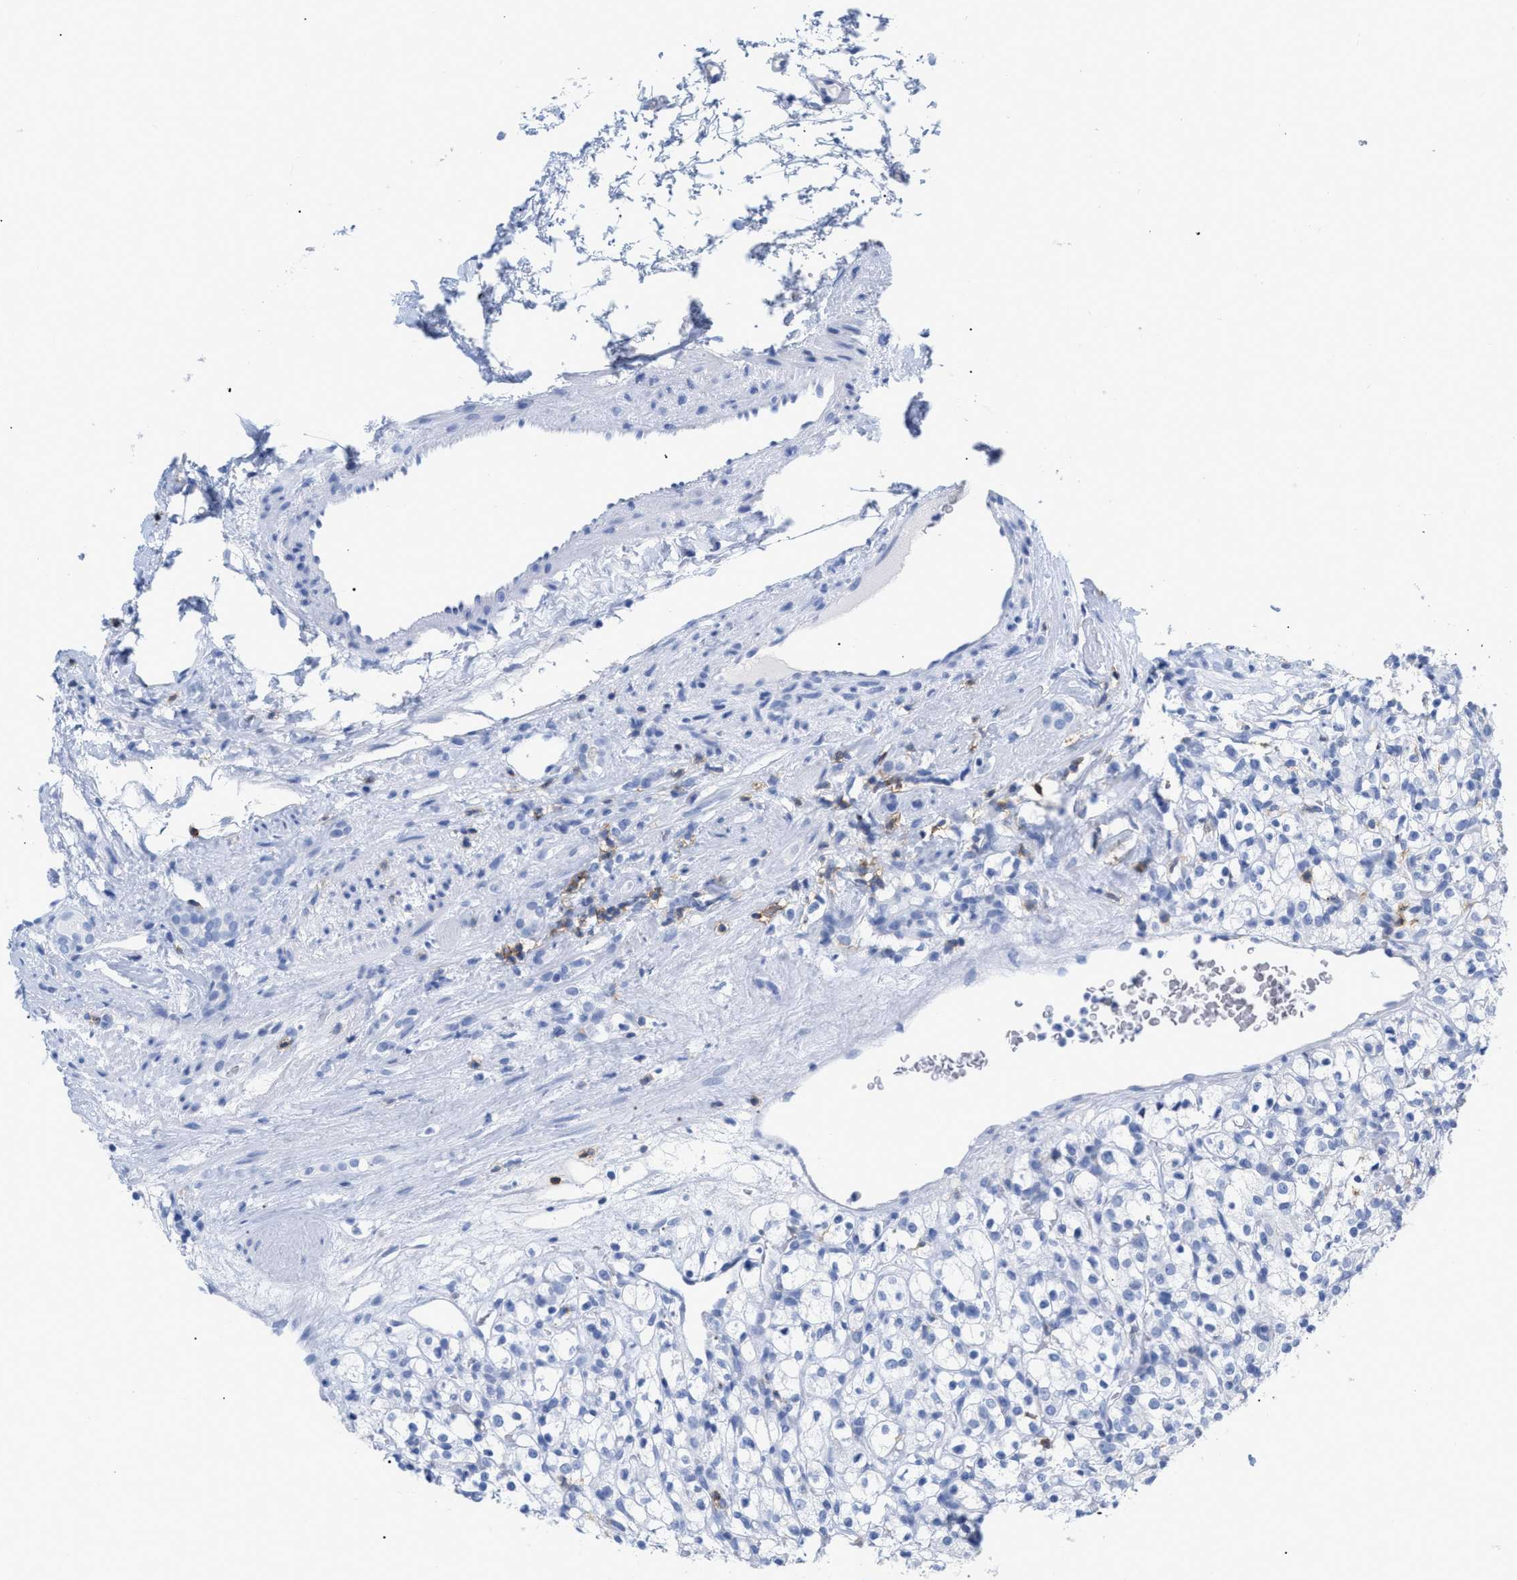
{"staining": {"intensity": "negative", "quantity": "none", "location": "none"}, "tissue": "renal cancer", "cell_type": "Tumor cells", "image_type": "cancer", "snomed": [{"axis": "morphology", "description": "Normal tissue, NOS"}, {"axis": "morphology", "description": "Adenocarcinoma, NOS"}, {"axis": "topography", "description": "Kidney"}], "caption": "IHC micrograph of human renal cancer stained for a protein (brown), which demonstrates no expression in tumor cells.", "gene": "CD5", "patient": {"sex": "female", "age": 72}}